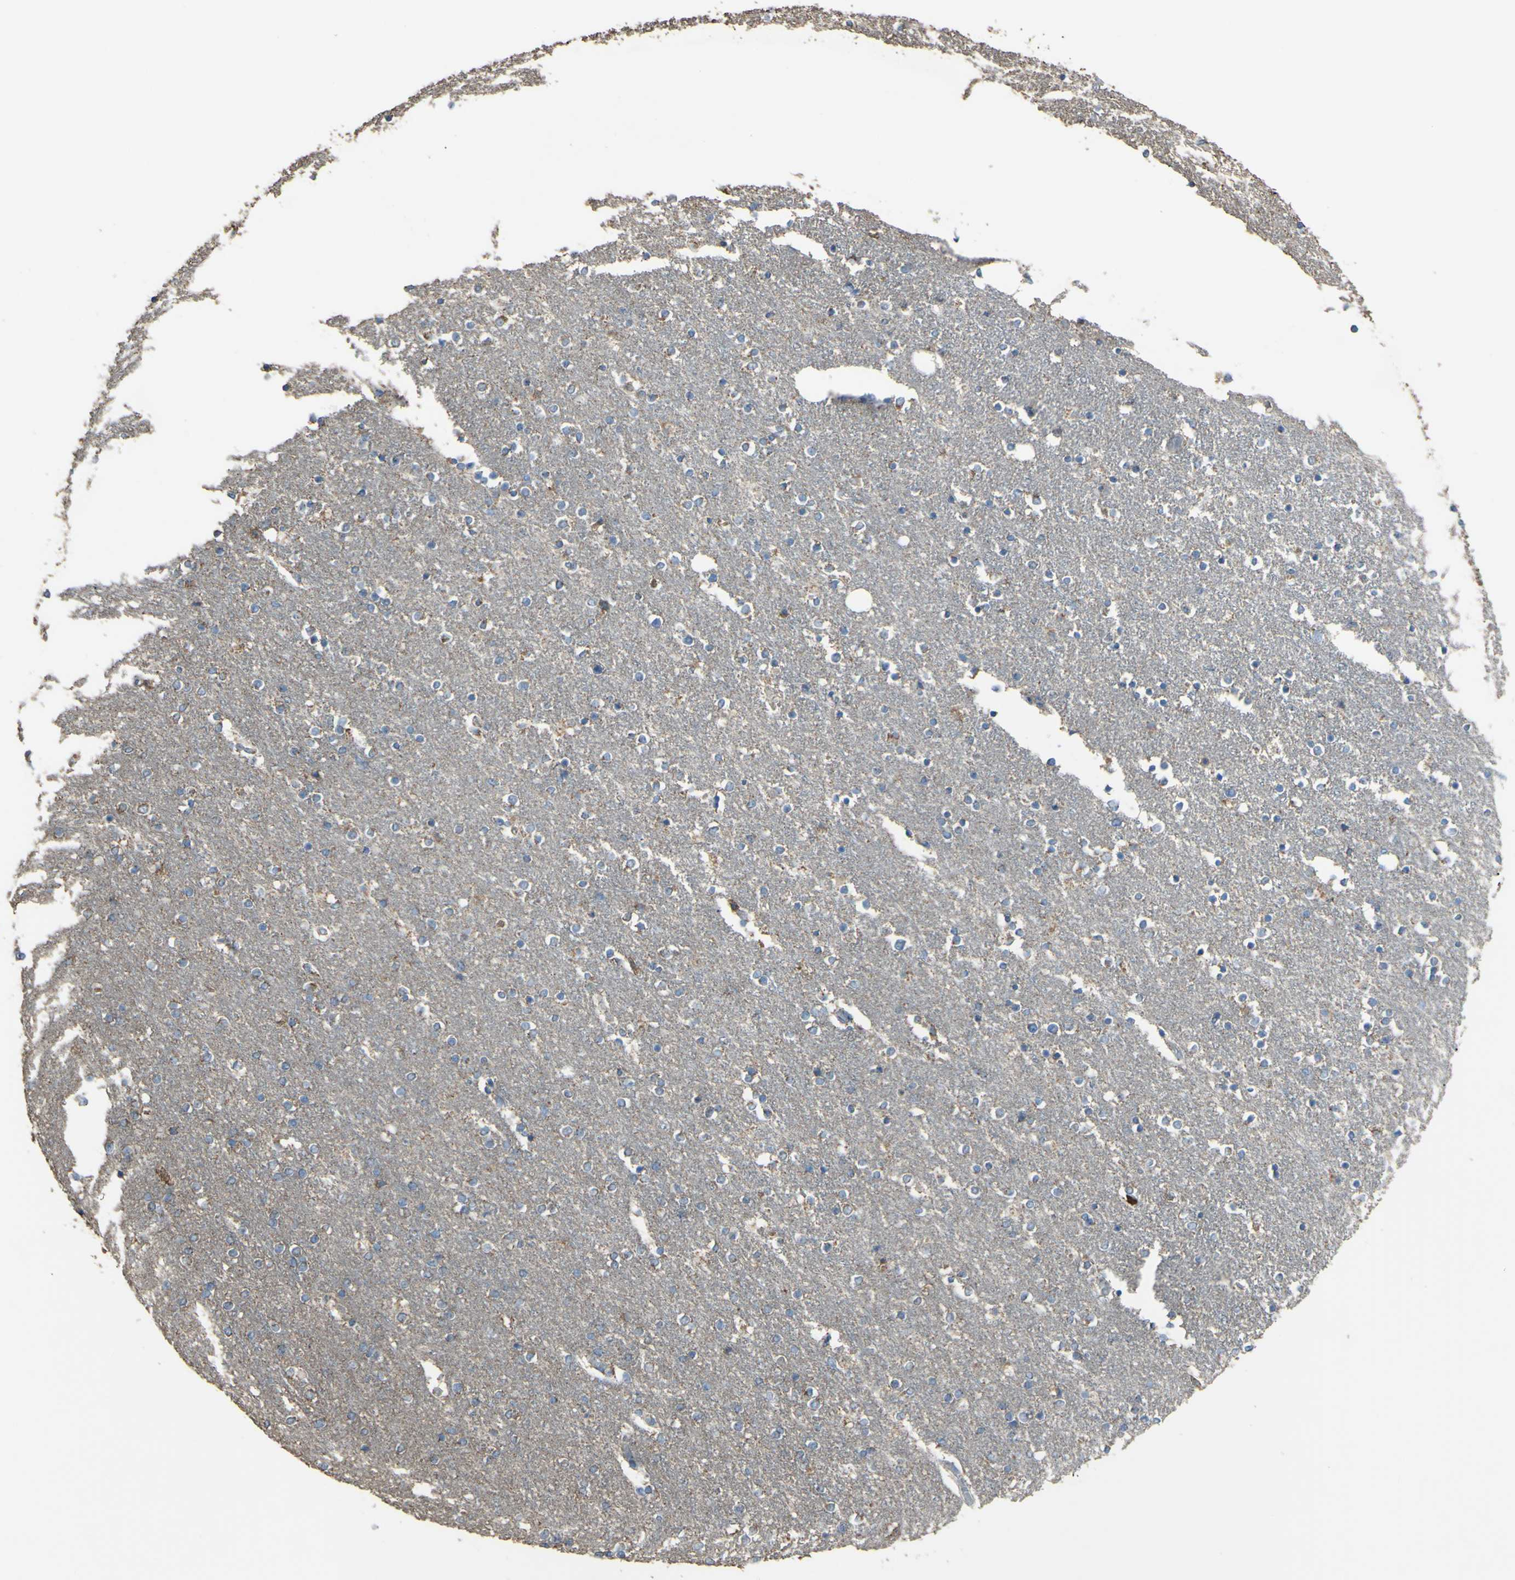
{"staining": {"intensity": "moderate", "quantity": "<25%", "location": "cytoplasmic/membranous"}, "tissue": "caudate", "cell_type": "Glial cells", "image_type": "normal", "snomed": [{"axis": "morphology", "description": "Normal tissue, NOS"}, {"axis": "topography", "description": "Lateral ventricle wall"}], "caption": "Protein analysis of unremarkable caudate reveals moderate cytoplasmic/membranous staining in approximately <25% of glial cells. (DAB = brown stain, brightfield microscopy at high magnification).", "gene": "CMKLR2", "patient": {"sex": "female", "age": 54}}